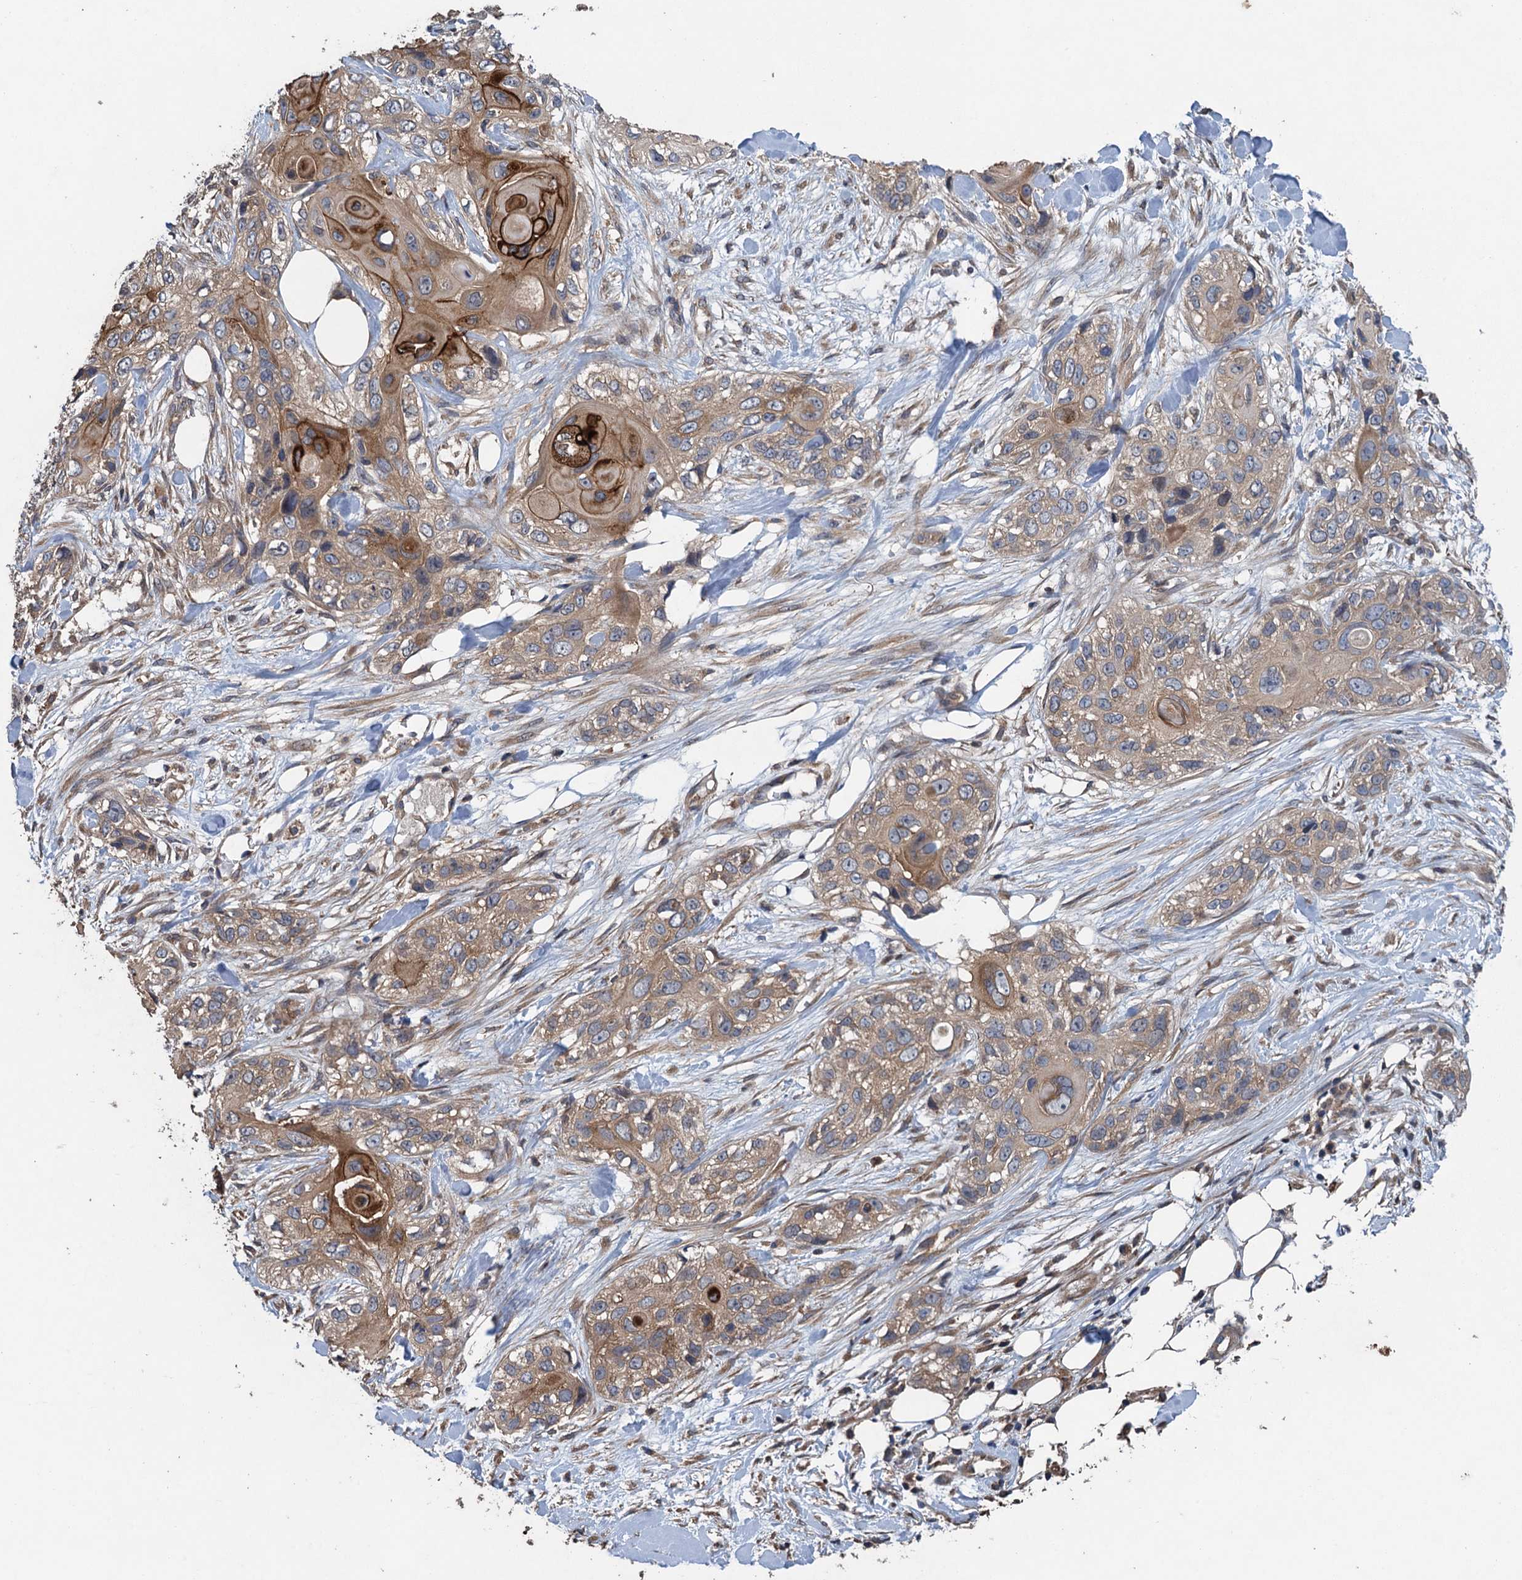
{"staining": {"intensity": "moderate", "quantity": "25%-75%", "location": "cytoplasmic/membranous"}, "tissue": "skin cancer", "cell_type": "Tumor cells", "image_type": "cancer", "snomed": [{"axis": "morphology", "description": "Normal tissue, NOS"}, {"axis": "morphology", "description": "Squamous cell carcinoma, NOS"}, {"axis": "topography", "description": "Skin"}], "caption": "DAB immunohistochemical staining of human skin cancer displays moderate cytoplasmic/membranous protein expression in approximately 25%-75% of tumor cells.", "gene": "CNTN5", "patient": {"sex": "male", "age": 72}}